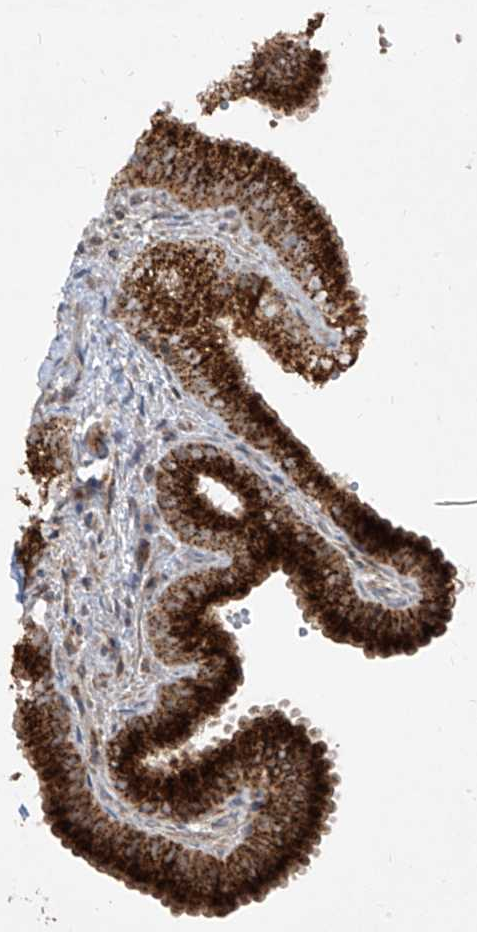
{"staining": {"intensity": "strong", "quantity": ">75%", "location": "cytoplasmic/membranous"}, "tissue": "gallbladder", "cell_type": "Glandular cells", "image_type": "normal", "snomed": [{"axis": "morphology", "description": "Normal tissue, NOS"}, {"axis": "topography", "description": "Gallbladder"}], "caption": "A photomicrograph of human gallbladder stained for a protein exhibits strong cytoplasmic/membranous brown staining in glandular cells.", "gene": "ABCD3", "patient": {"sex": "female", "age": 30}}